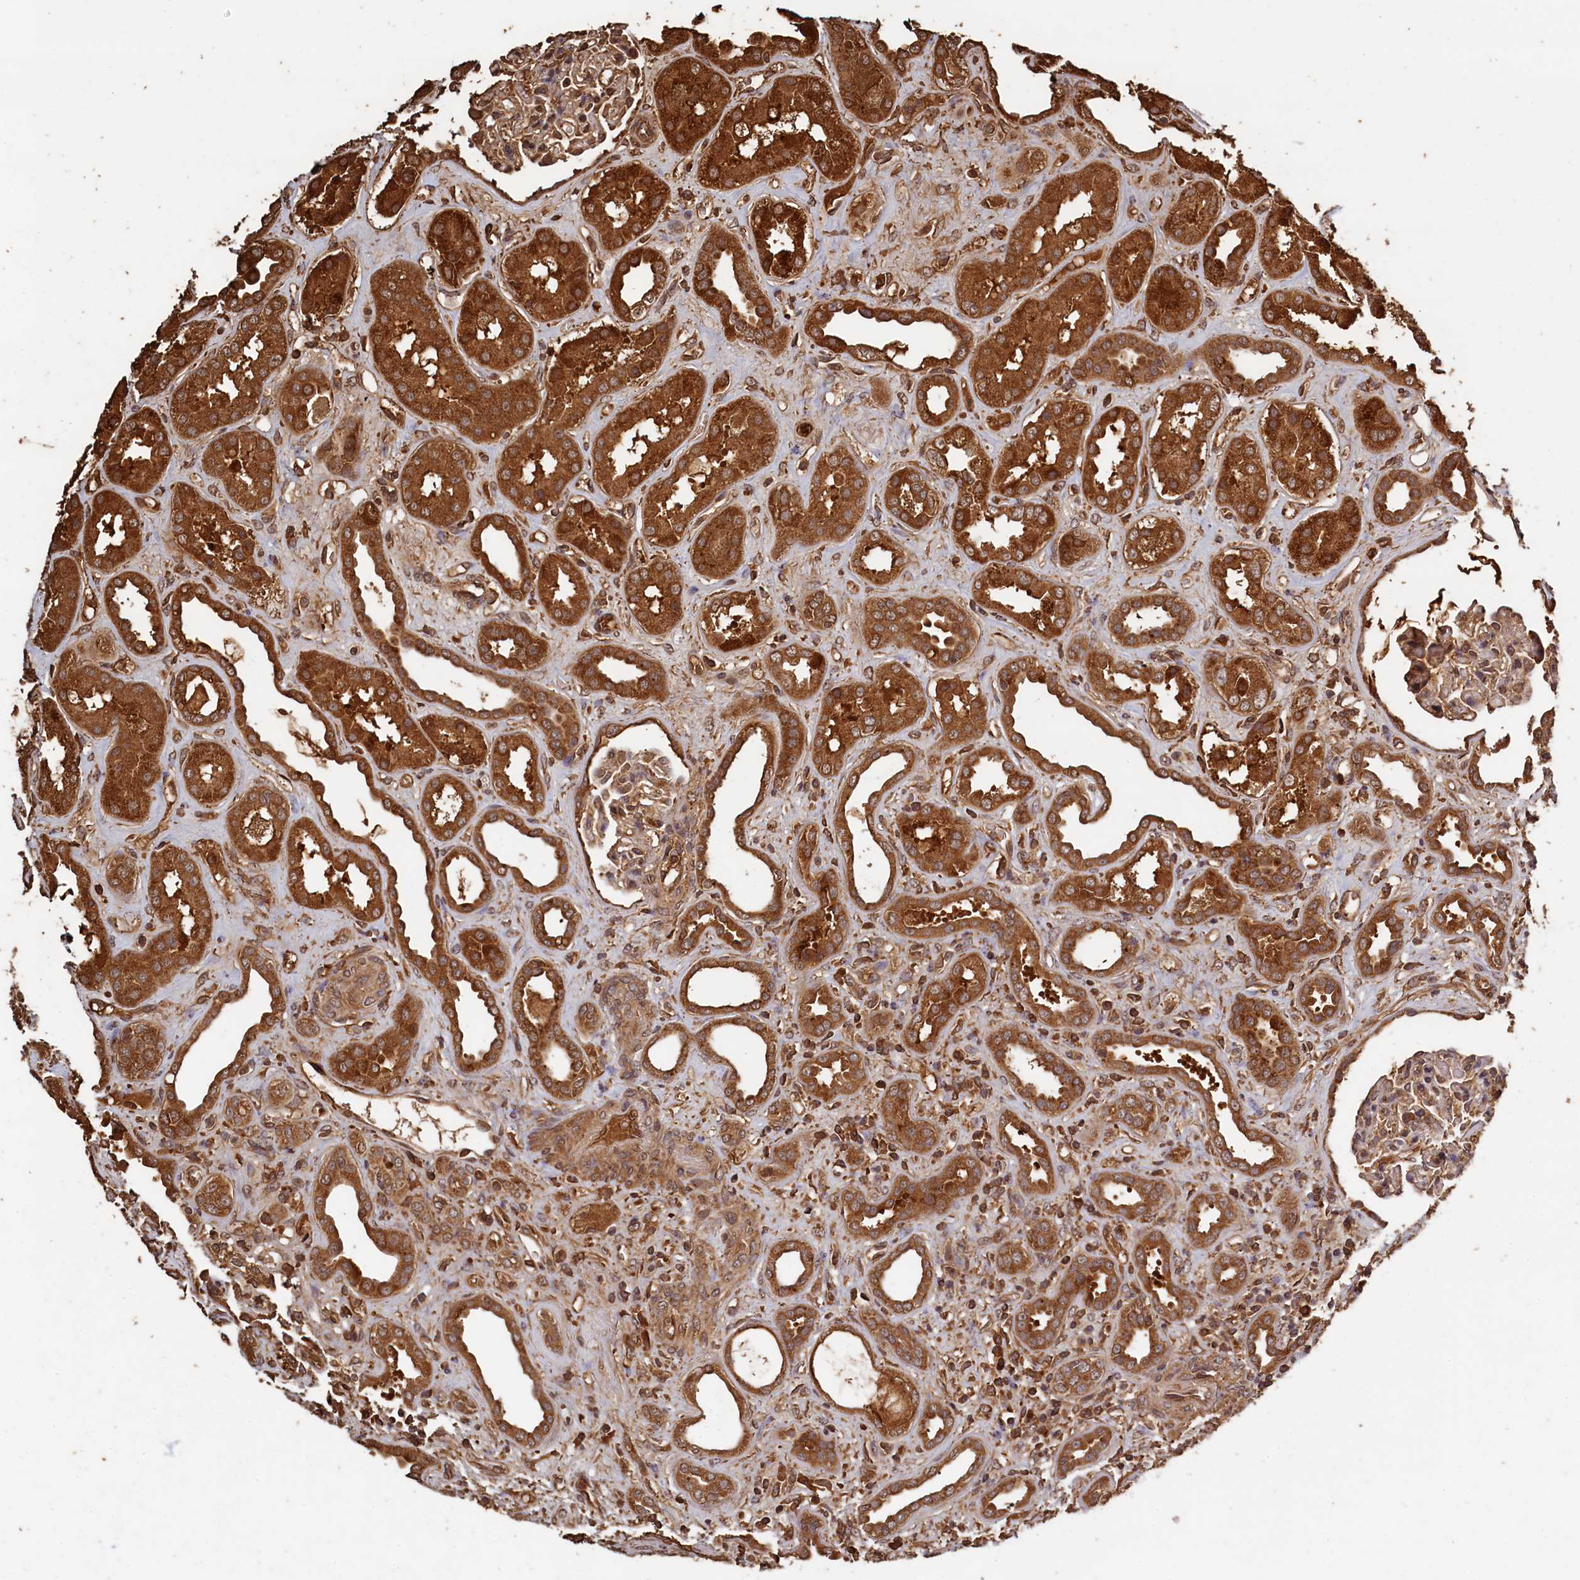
{"staining": {"intensity": "moderate", "quantity": ">75%", "location": "cytoplasmic/membranous"}, "tissue": "kidney", "cell_type": "Cells in glomeruli", "image_type": "normal", "snomed": [{"axis": "morphology", "description": "Normal tissue, NOS"}, {"axis": "topography", "description": "Kidney"}], "caption": "This photomicrograph demonstrates immunohistochemistry (IHC) staining of benign human kidney, with medium moderate cytoplasmic/membranous expression in about >75% of cells in glomeruli.", "gene": "SNX33", "patient": {"sex": "male", "age": 59}}